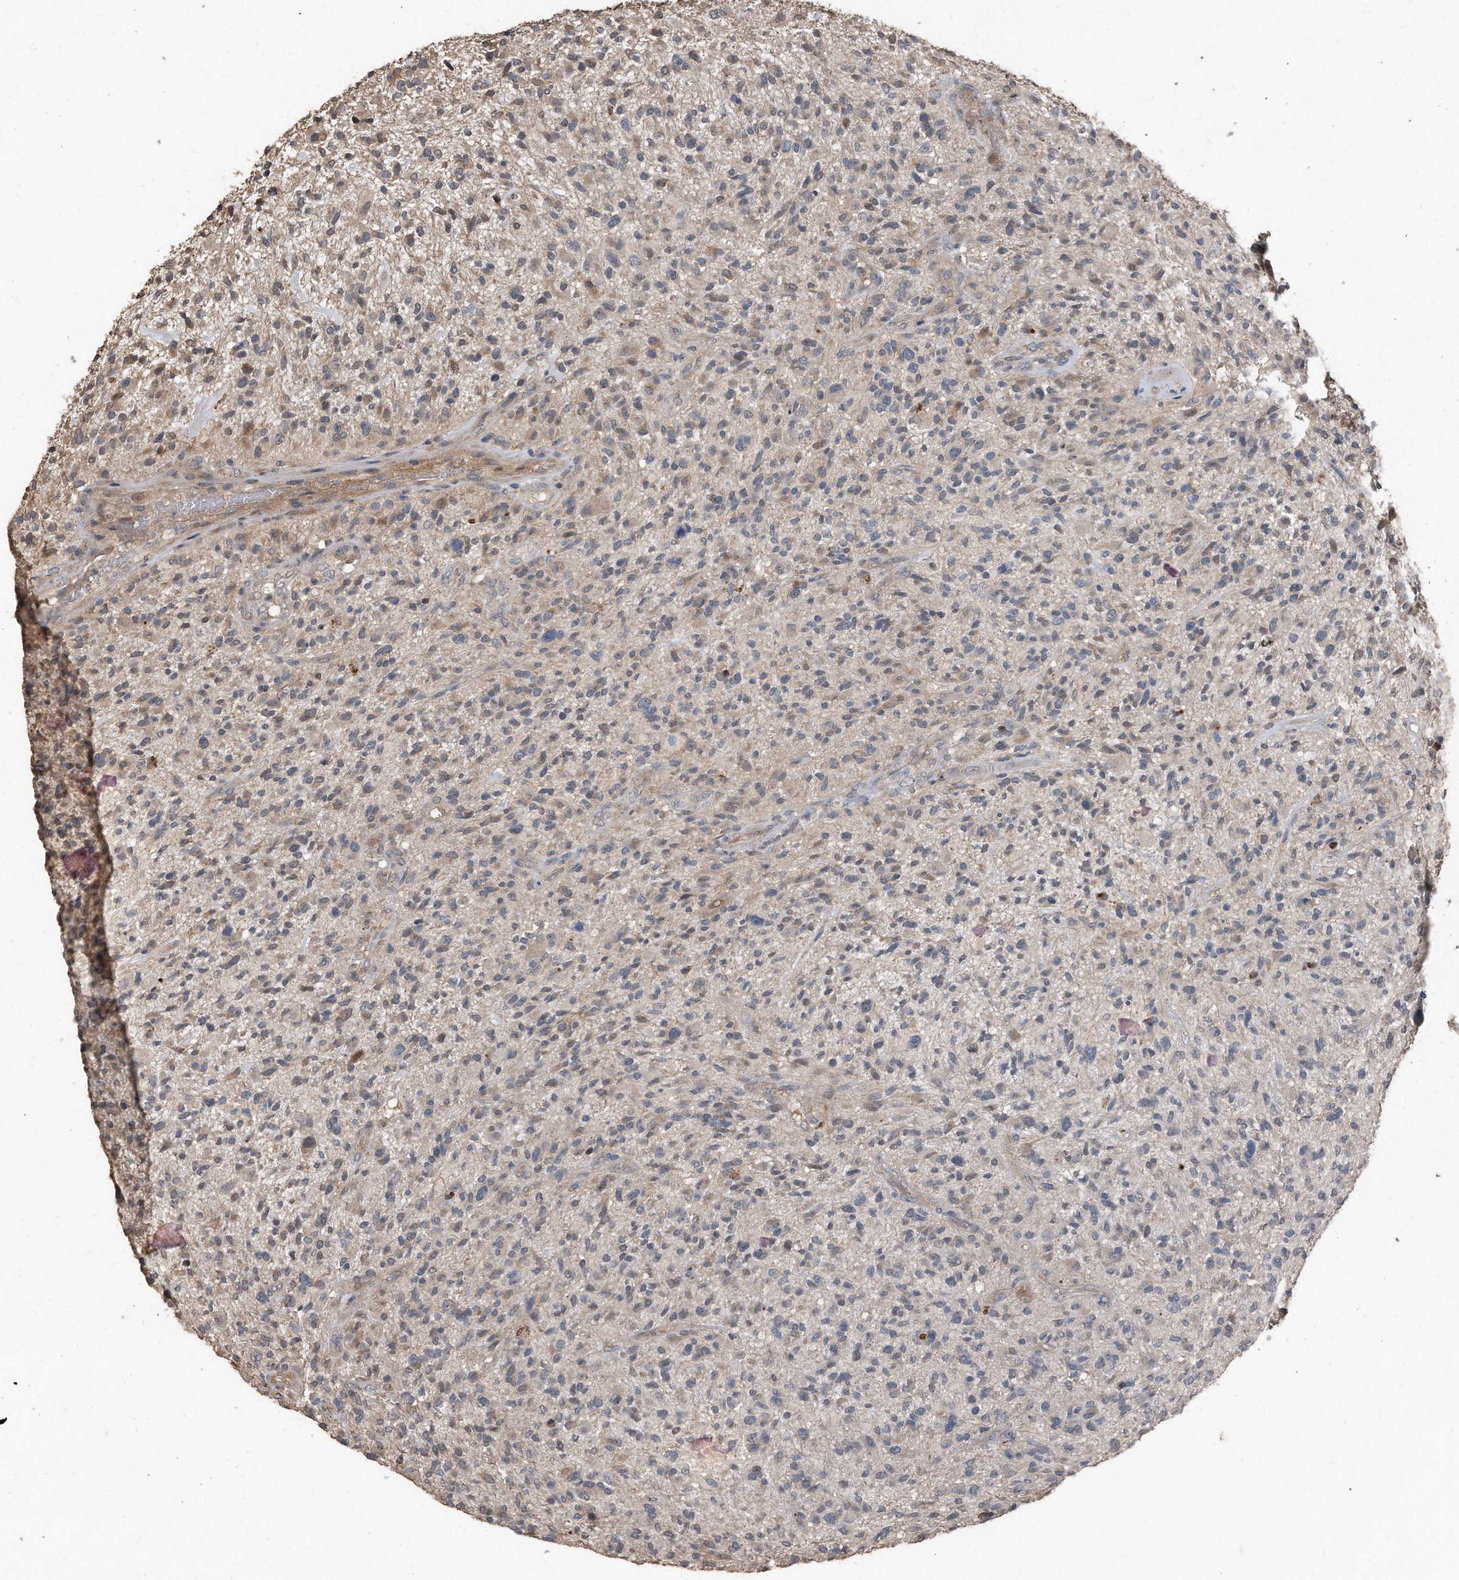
{"staining": {"intensity": "weak", "quantity": "<25%", "location": "cytoplasmic/membranous"}, "tissue": "glioma", "cell_type": "Tumor cells", "image_type": "cancer", "snomed": [{"axis": "morphology", "description": "Glioma, malignant, High grade"}, {"axis": "topography", "description": "Brain"}], "caption": "Glioma stained for a protein using immunohistochemistry (IHC) demonstrates no expression tumor cells.", "gene": "ANKRD10", "patient": {"sex": "male", "age": 47}}